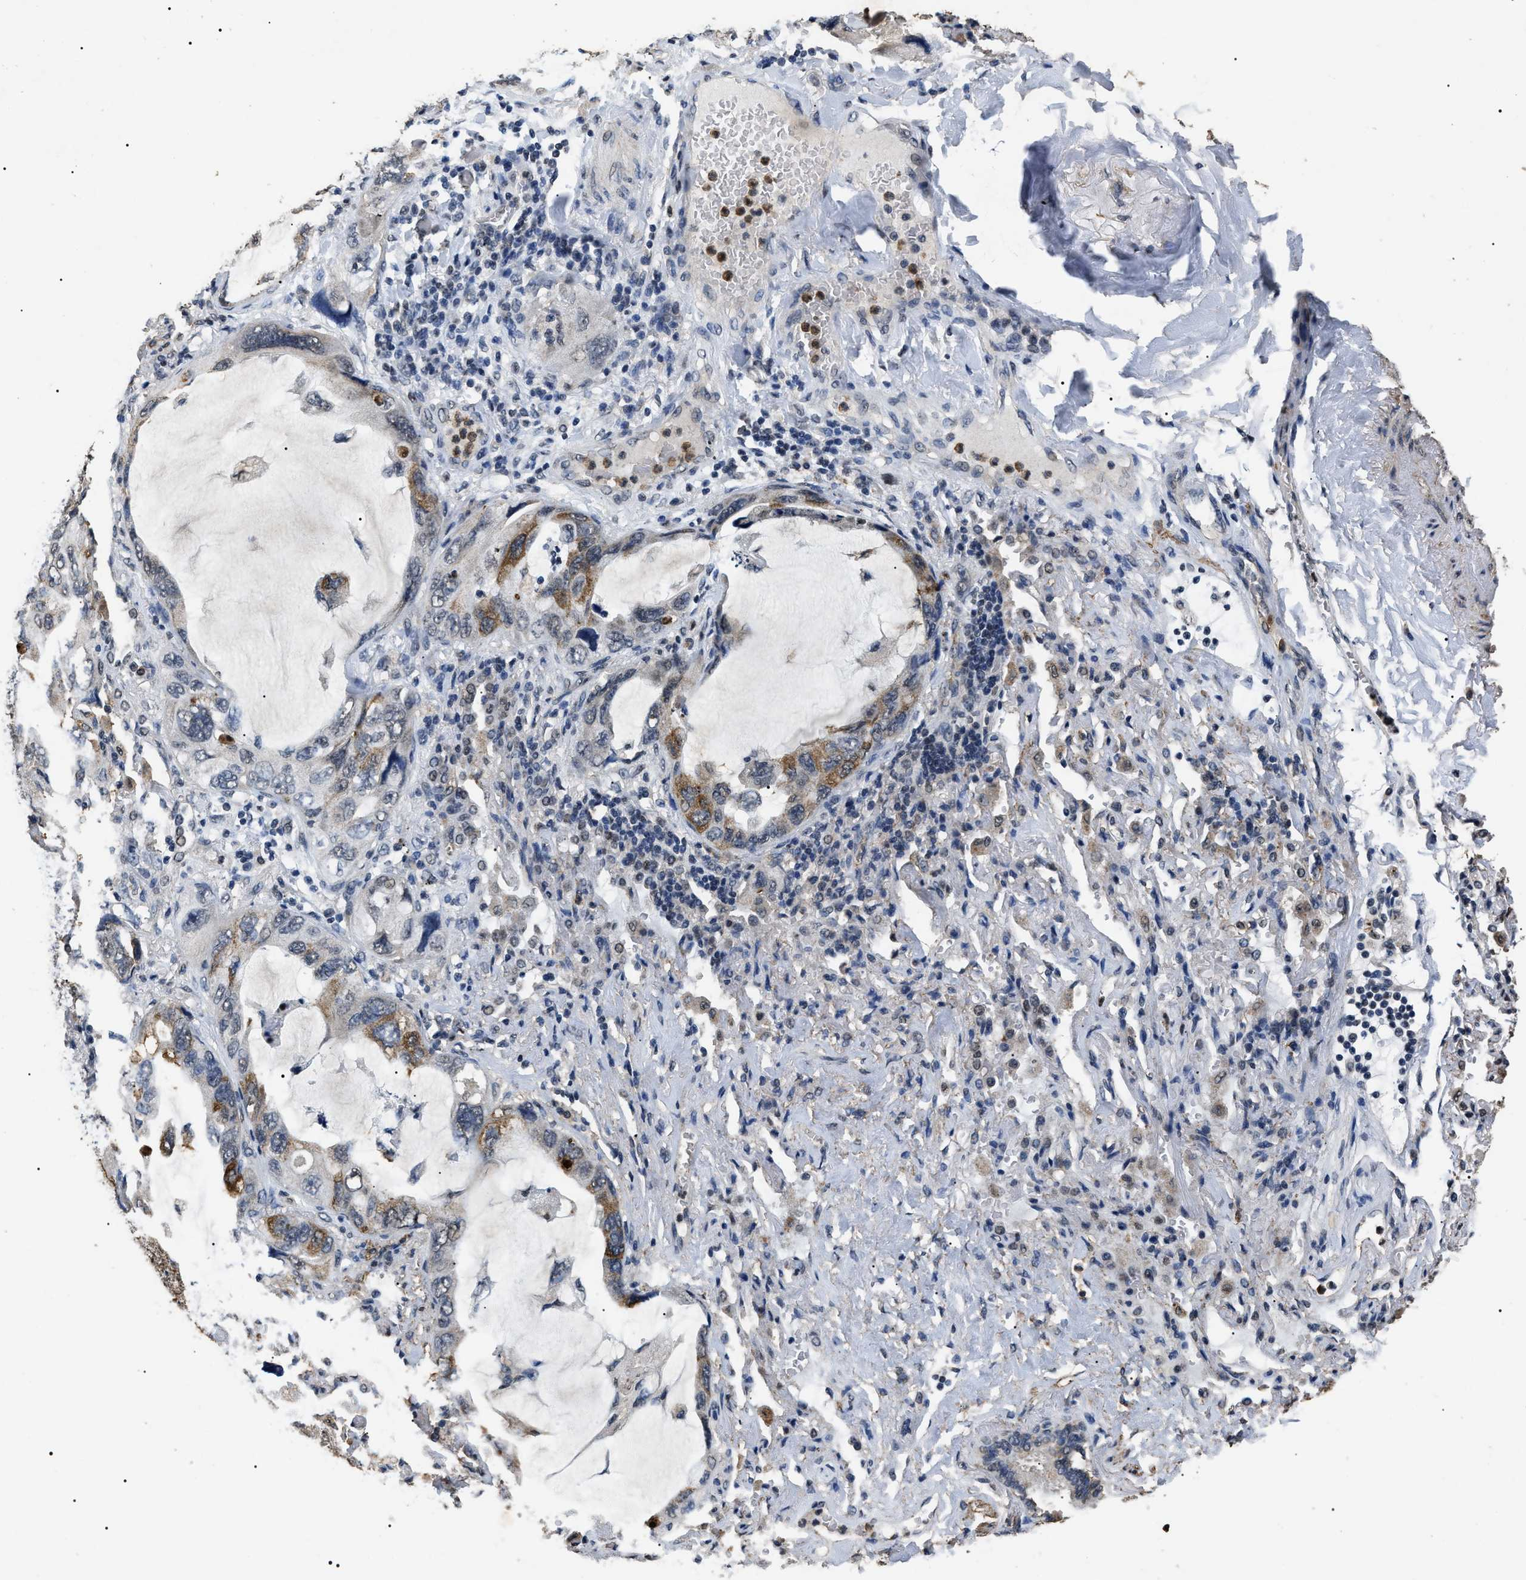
{"staining": {"intensity": "moderate", "quantity": "<25%", "location": "cytoplasmic/membranous"}, "tissue": "lung cancer", "cell_type": "Tumor cells", "image_type": "cancer", "snomed": [{"axis": "morphology", "description": "Squamous cell carcinoma, NOS"}, {"axis": "topography", "description": "Lung"}], "caption": "A high-resolution micrograph shows immunohistochemistry (IHC) staining of lung cancer (squamous cell carcinoma), which exhibits moderate cytoplasmic/membranous staining in approximately <25% of tumor cells. (DAB (3,3'-diaminobenzidine) IHC with brightfield microscopy, high magnification).", "gene": "ANP32E", "patient": {"sex": "female", "age": 73}}